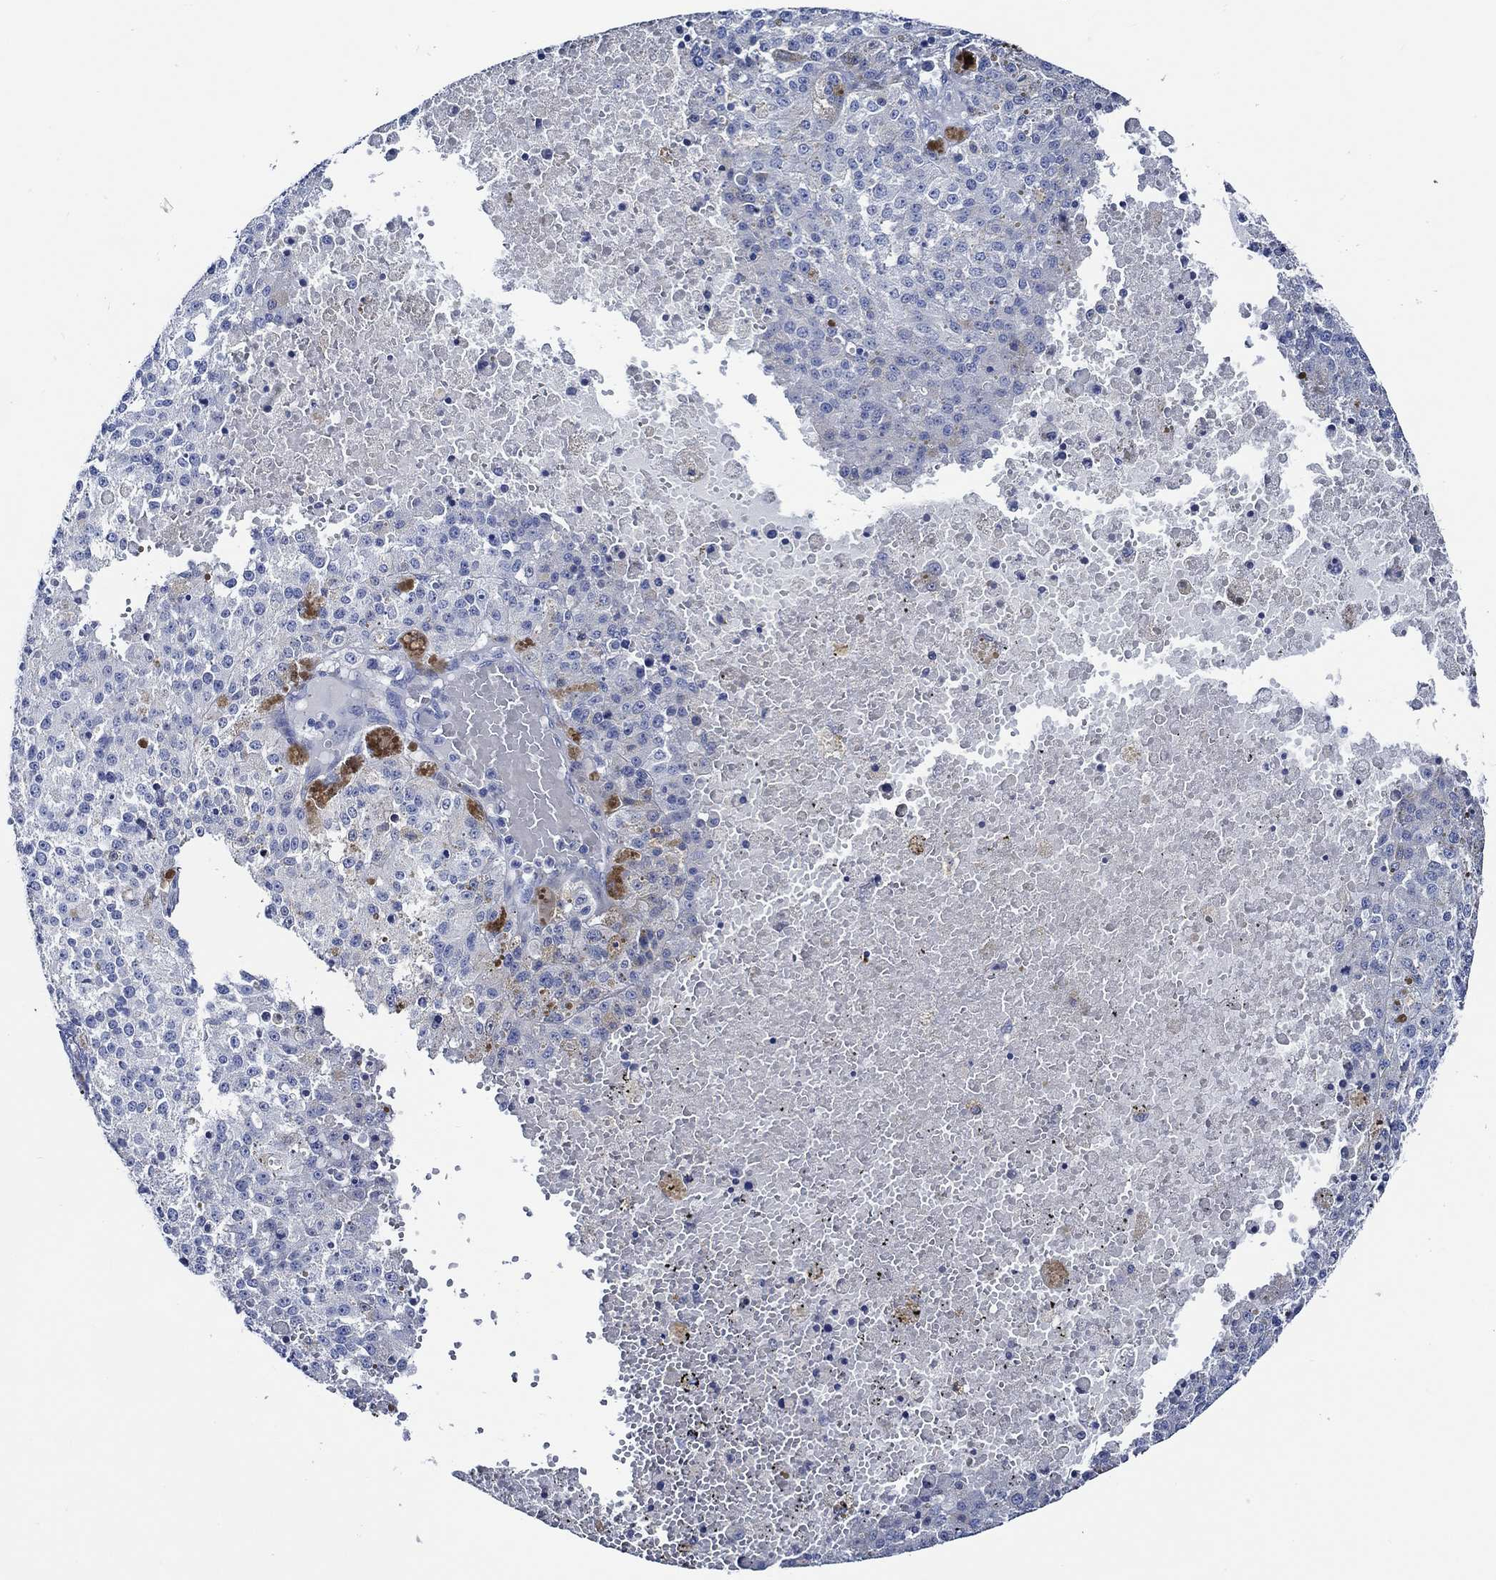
{"staining": {"intensity": "negative", "quantity": "none", "location": "none"}, "tissue": "melanoma", "cell_type": "Tumor cells", "image_type": "cancer", "snomed": [{"axis": "morphology", "description": "Malignant melanoma, Metastatic site"}, {"axis": "topography", "description": "Lymph node"}], "caption": "Image shows no protein positivity in tumor cells of malignant melanoma (metastatic site) tissue.", "gene": "WDR62", "patient": {"sex": "female", "age": 64}}